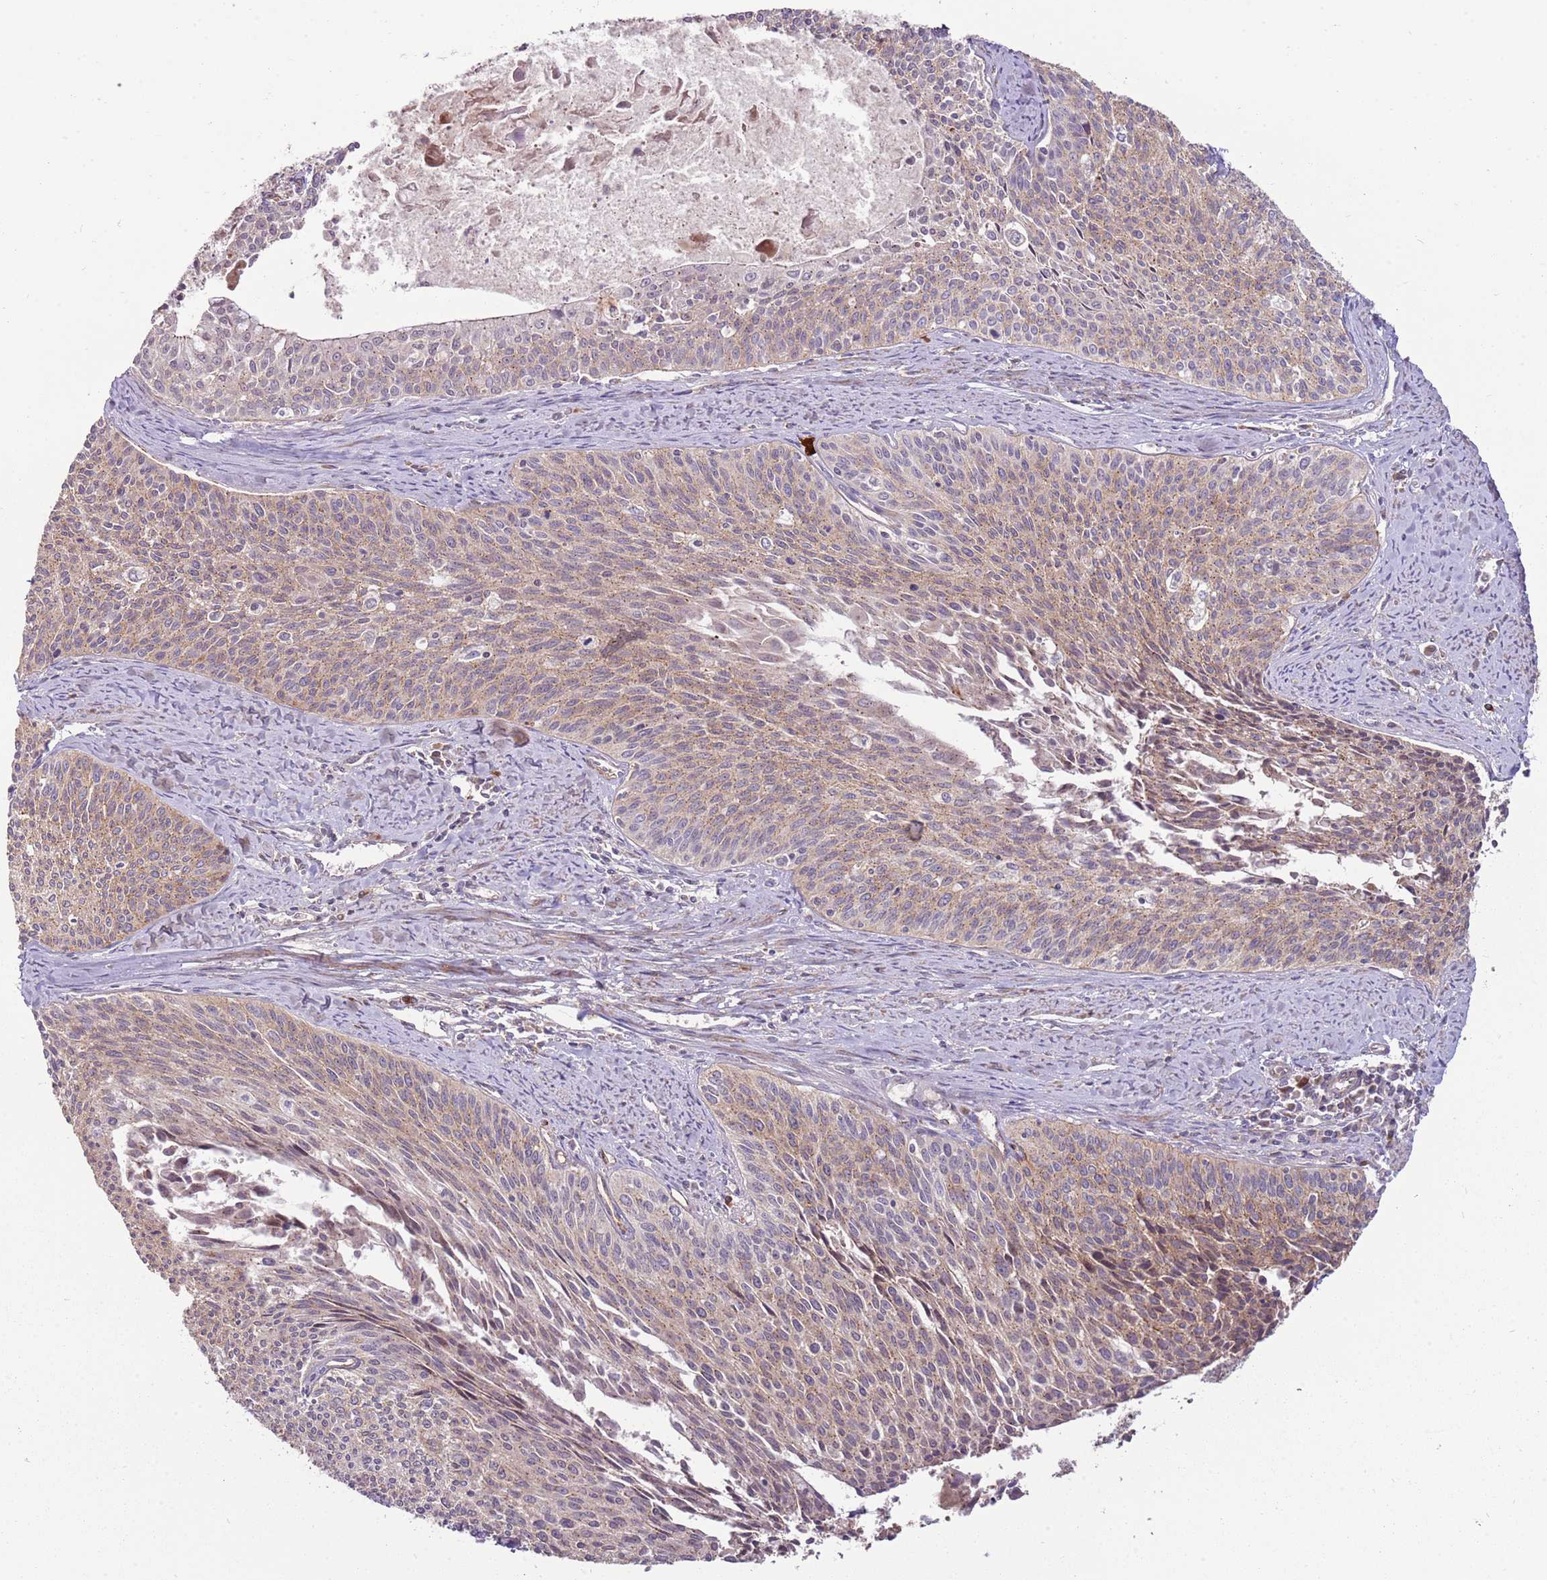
{"staining": {"intensity": "weak", "quantity": ">75%", "location": "cytoplasmic/membranous"}, "tissue": "cervical cancer", "cell_type": "Tumor cells", "image_type": "cancer", "snomed": [{"axis": "morphology", "description": "Squamous cell carcinoma, NOS"}, {"axis": "topography", "description": "Cervix"}], "caption": "Immunohistochemistry (IHC) staining of cervical cancer, which exhibits low levels of weak cytoplasmic/membranous positivity in about >75% of tumor cells indicating weak cytoplasmic/membranous protein positivity. The staining was performed using DAB (brown) for protein detection and nuclei were counterstained in hematoxylin (blue).", "gene": "SPATA31D1", "patient": {"sex": "female", "age": 55}}